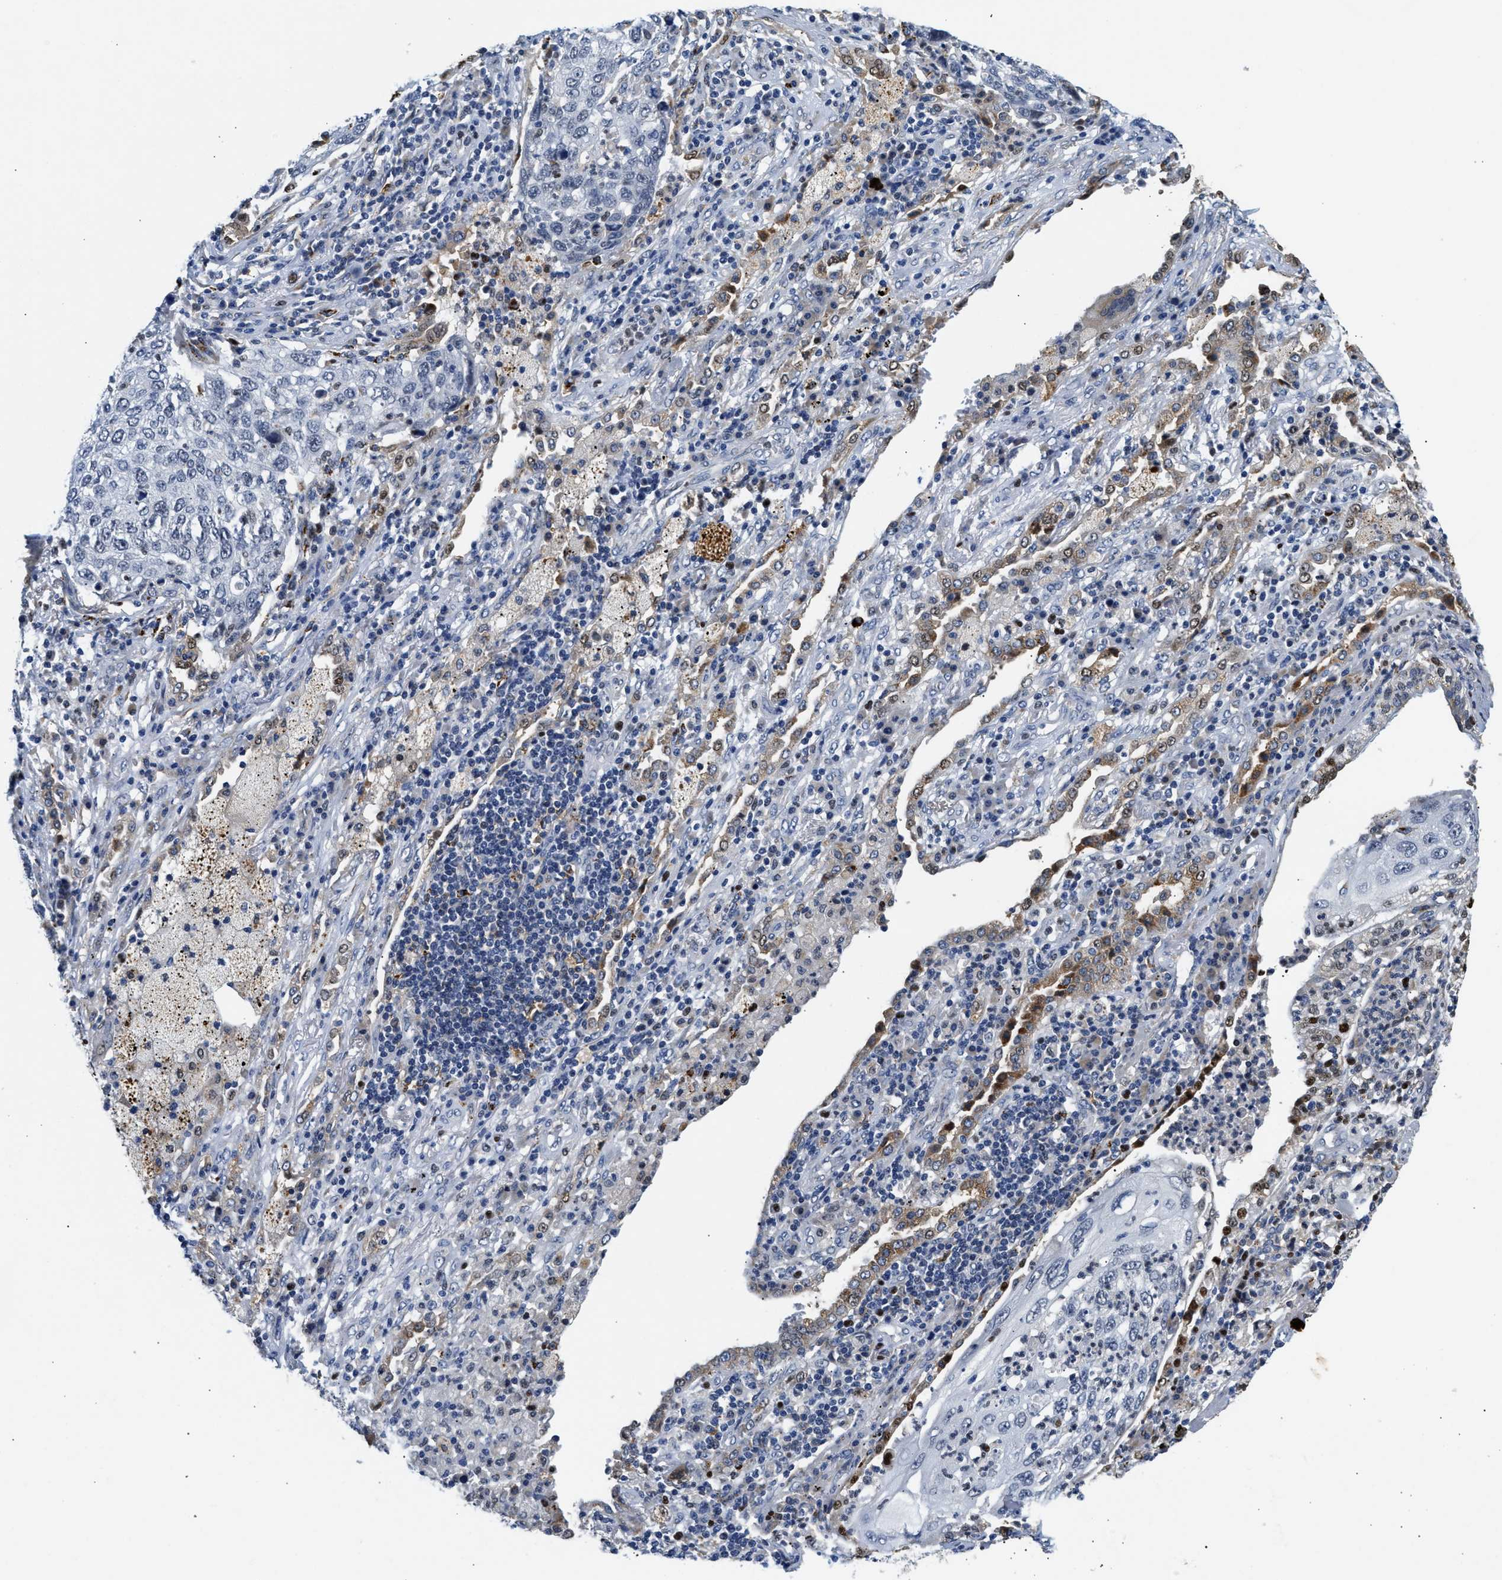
{"staining": {"intensity": "negative", "quantity": "none", "location": "none"}, "tissue": "lung cancer", "cell_type": "Tumor cells", "image_type": "cancer", "snomed": [{"axis": "morphology", "description": "Squamous cell carcinoma, NOS"}, {"axis": "topography", "description": "Lung"}], "caption": "Immunohistochemistry histopathology image of human lung cancer stained for a protein (brown), which shows no positivity in tumor cells.", "gene": "PPM1L", "patient": {"sex": "female", "age": 63}}